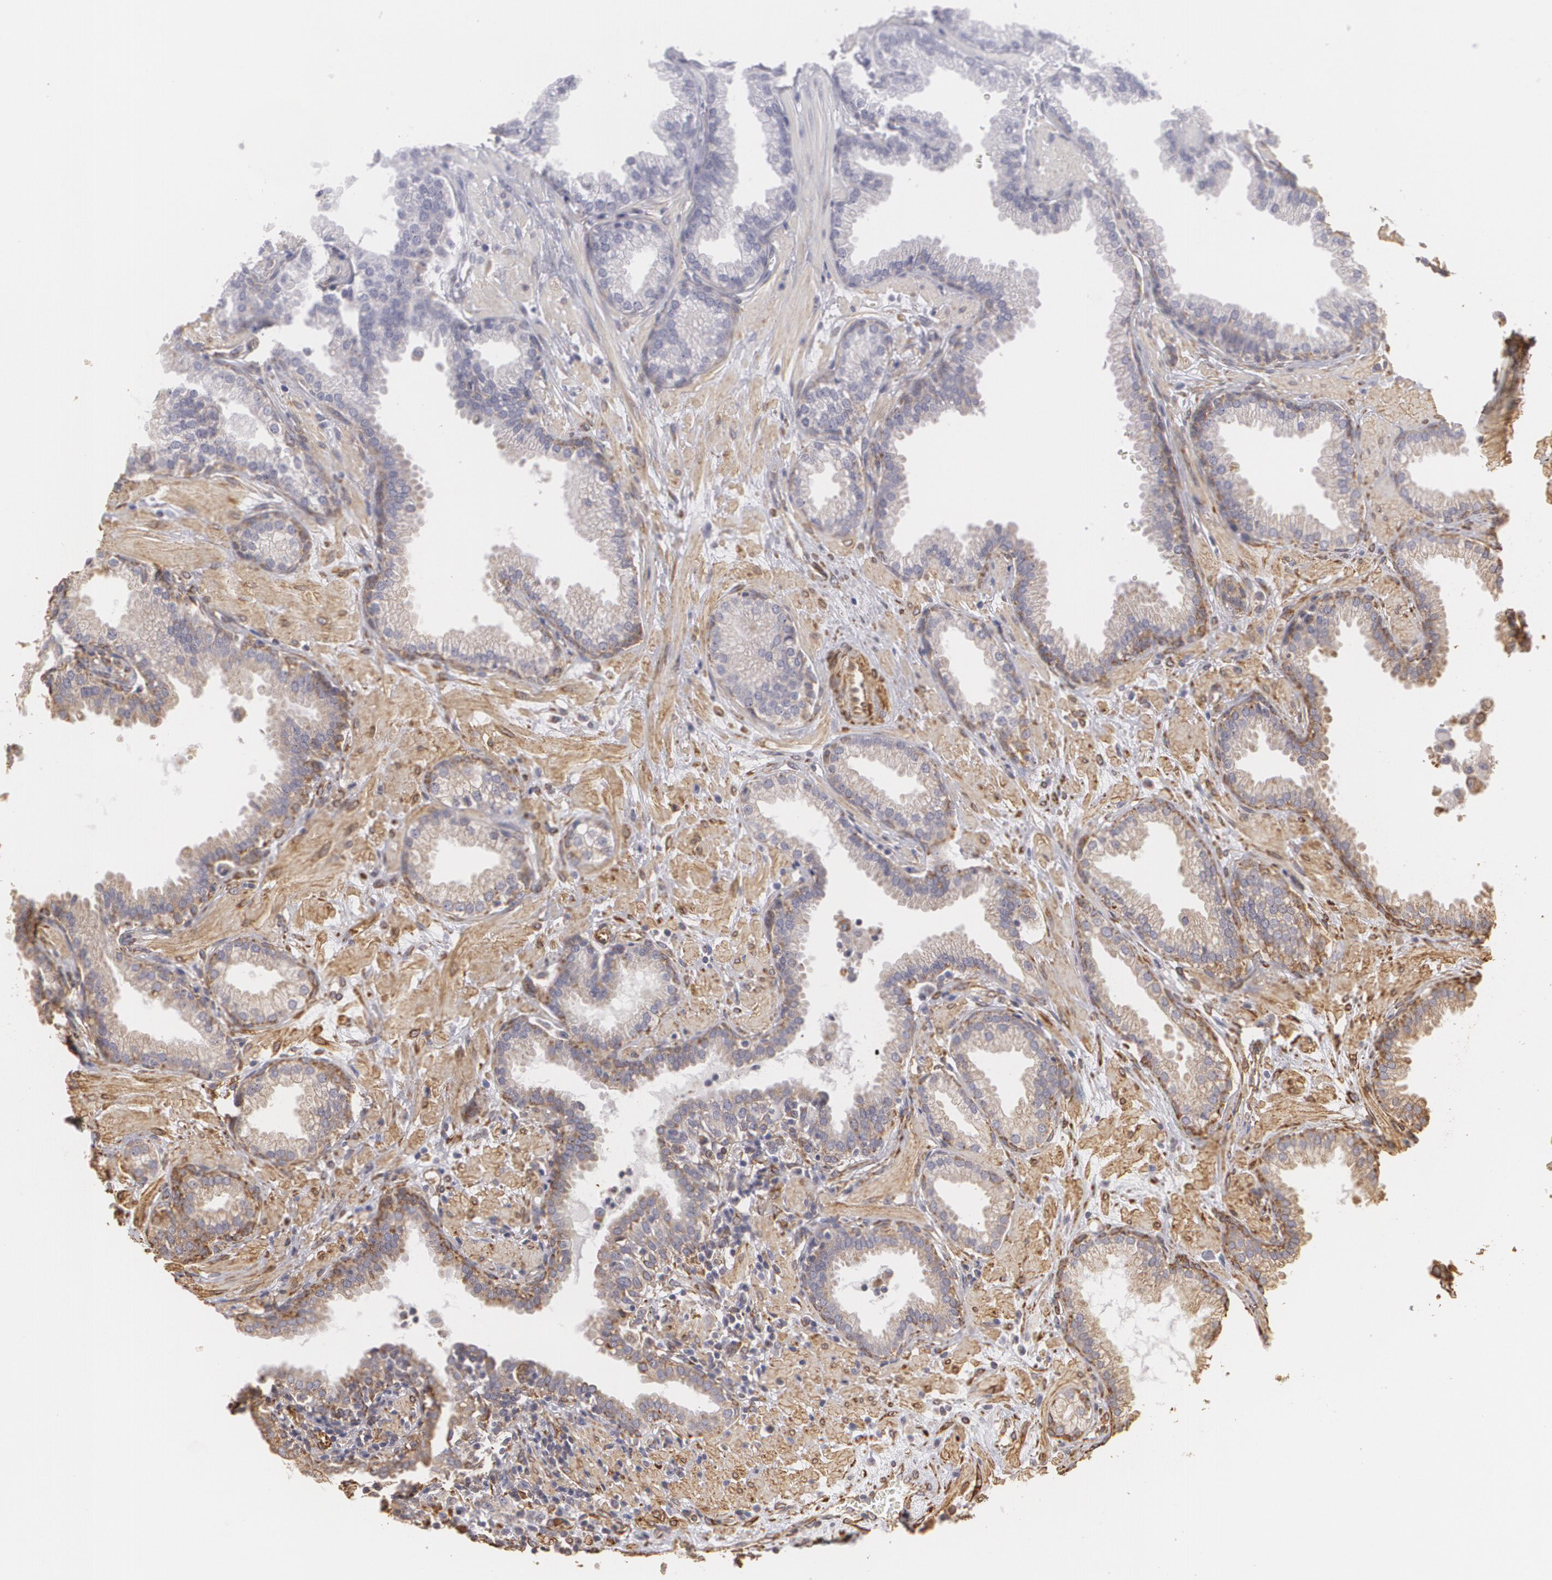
{"staining": {"intensity": "weak", "quantity": ">75%", "location": "cytoplasmic/membranous"}, "tissue": "prostate", "cell_type": "Glandular cells", "image_type": "normal", "snomed": [{"axis": "morphology", "description": "Normal tissue, NOS"}, {"axis": "topography", "description": "Prostate"}], "caption": "A photomicrograph of prostate stained for a protein displays weak cytoplasmic/membranous brown staining in glandular cells. Nuclei are stained in blue.", "gene": "CYB5R3", "patient": {"sex": "male", "age": 64}}